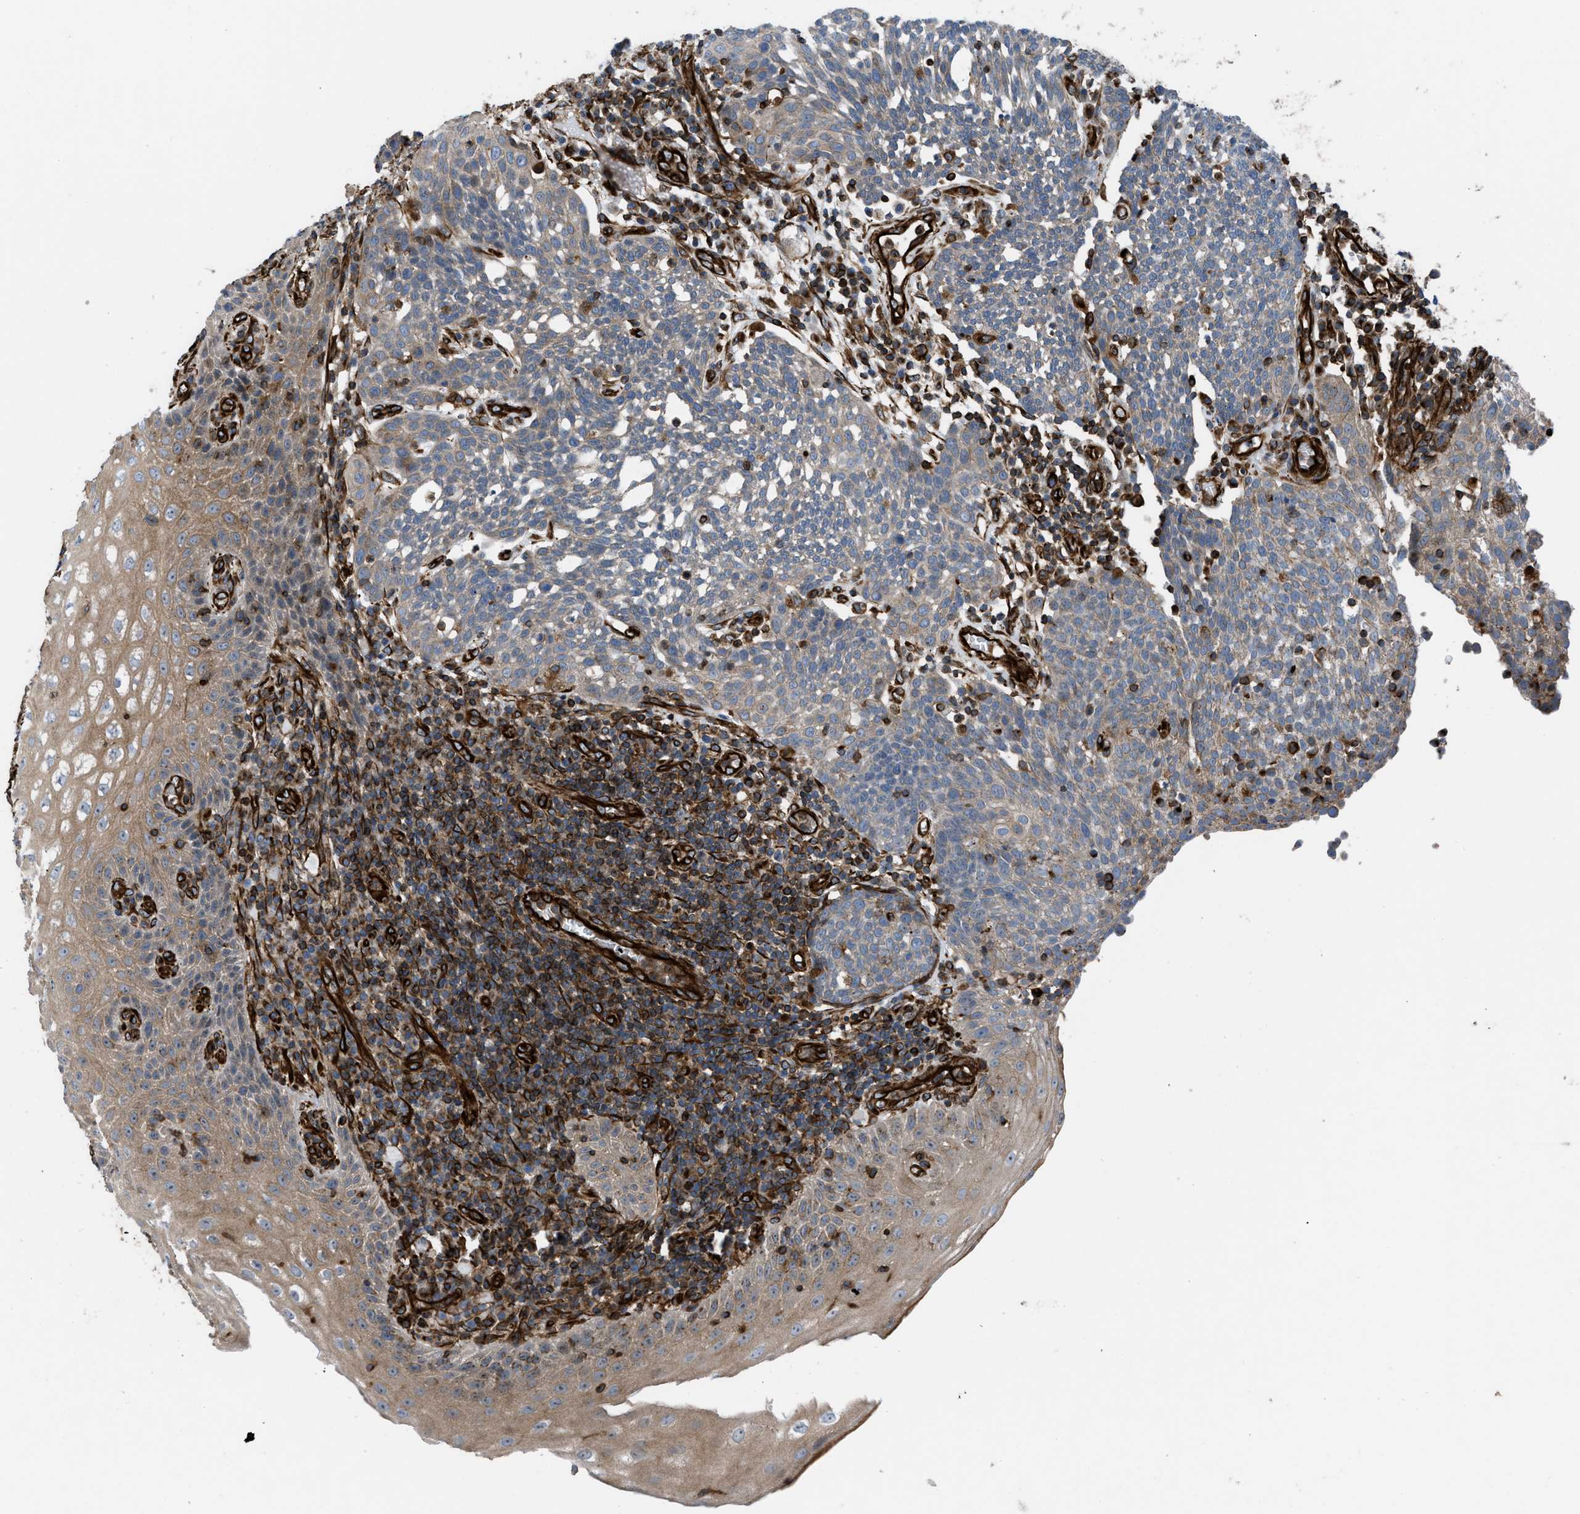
{"staining": {"intensity": "weak", "quantity": "25%-75%", "location": "cytoplasmic/membranous"}, "tissue": "cervical cancer", "cell_type": "Tumor cells", "image_type": "cancer", "snomed": [{"axis": "morphology", "description": "Squamous cell carcinoma, NOS"}, {"axis": "topography", "description": "Cervix"}], "caption": "Brown immunohistochemical staining in cervical cancer (squamous cell carcinoma) exhibits weak cytoplasmic/membranous positivity in approximately 25%-75% of tumor cells. The staining was performed using DAB (3,3'-diaminobenzidine), with brown indicating positive protein expression. Nuclei are stained blue with hematoxylin.", "gene": "PTPRE", "patient": {"sex": "female", "age": 34}}